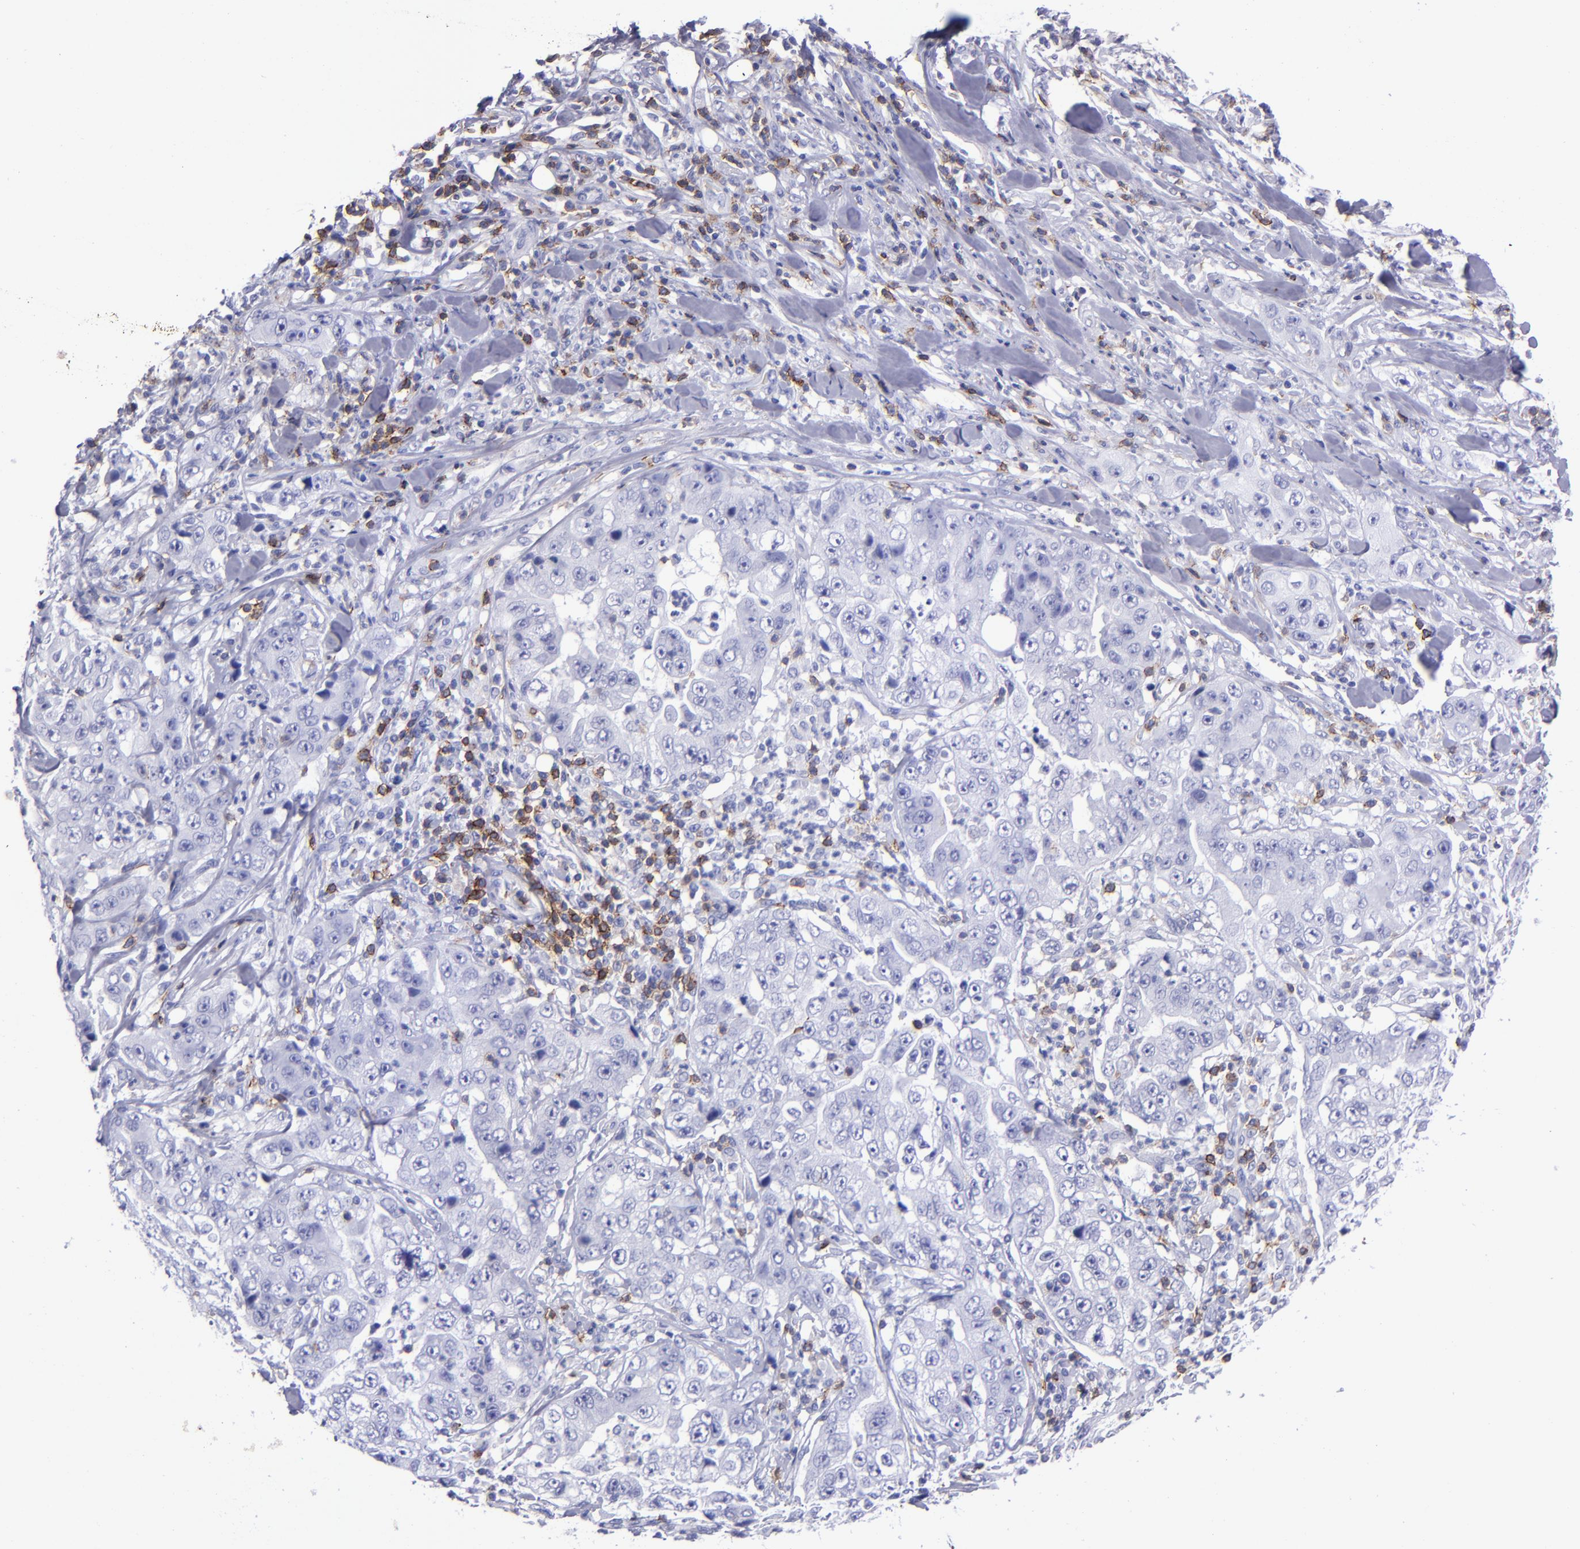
{"staining": {"intensity": "negative", "quantity": "none", "location": "none"}, "tissue": "lung cancer", "cell_type": "Tumor cells", "image_type": "cancer", "snomed": [{"axis": "morphology", "description": "Squamous cell carcinoma, NOS"}, {"axis": "topography", "description": "Lung"}], "caption": "Tumor cells show no significant protein expression in squamous cell carcinoma (lung). (DAB (3,3'-diaminobenzidine) immunohistochemistry (IHC) with hematoxylin counter stain).", "gene": "CD6", "patient": {"sex": "male", "age": 64}}